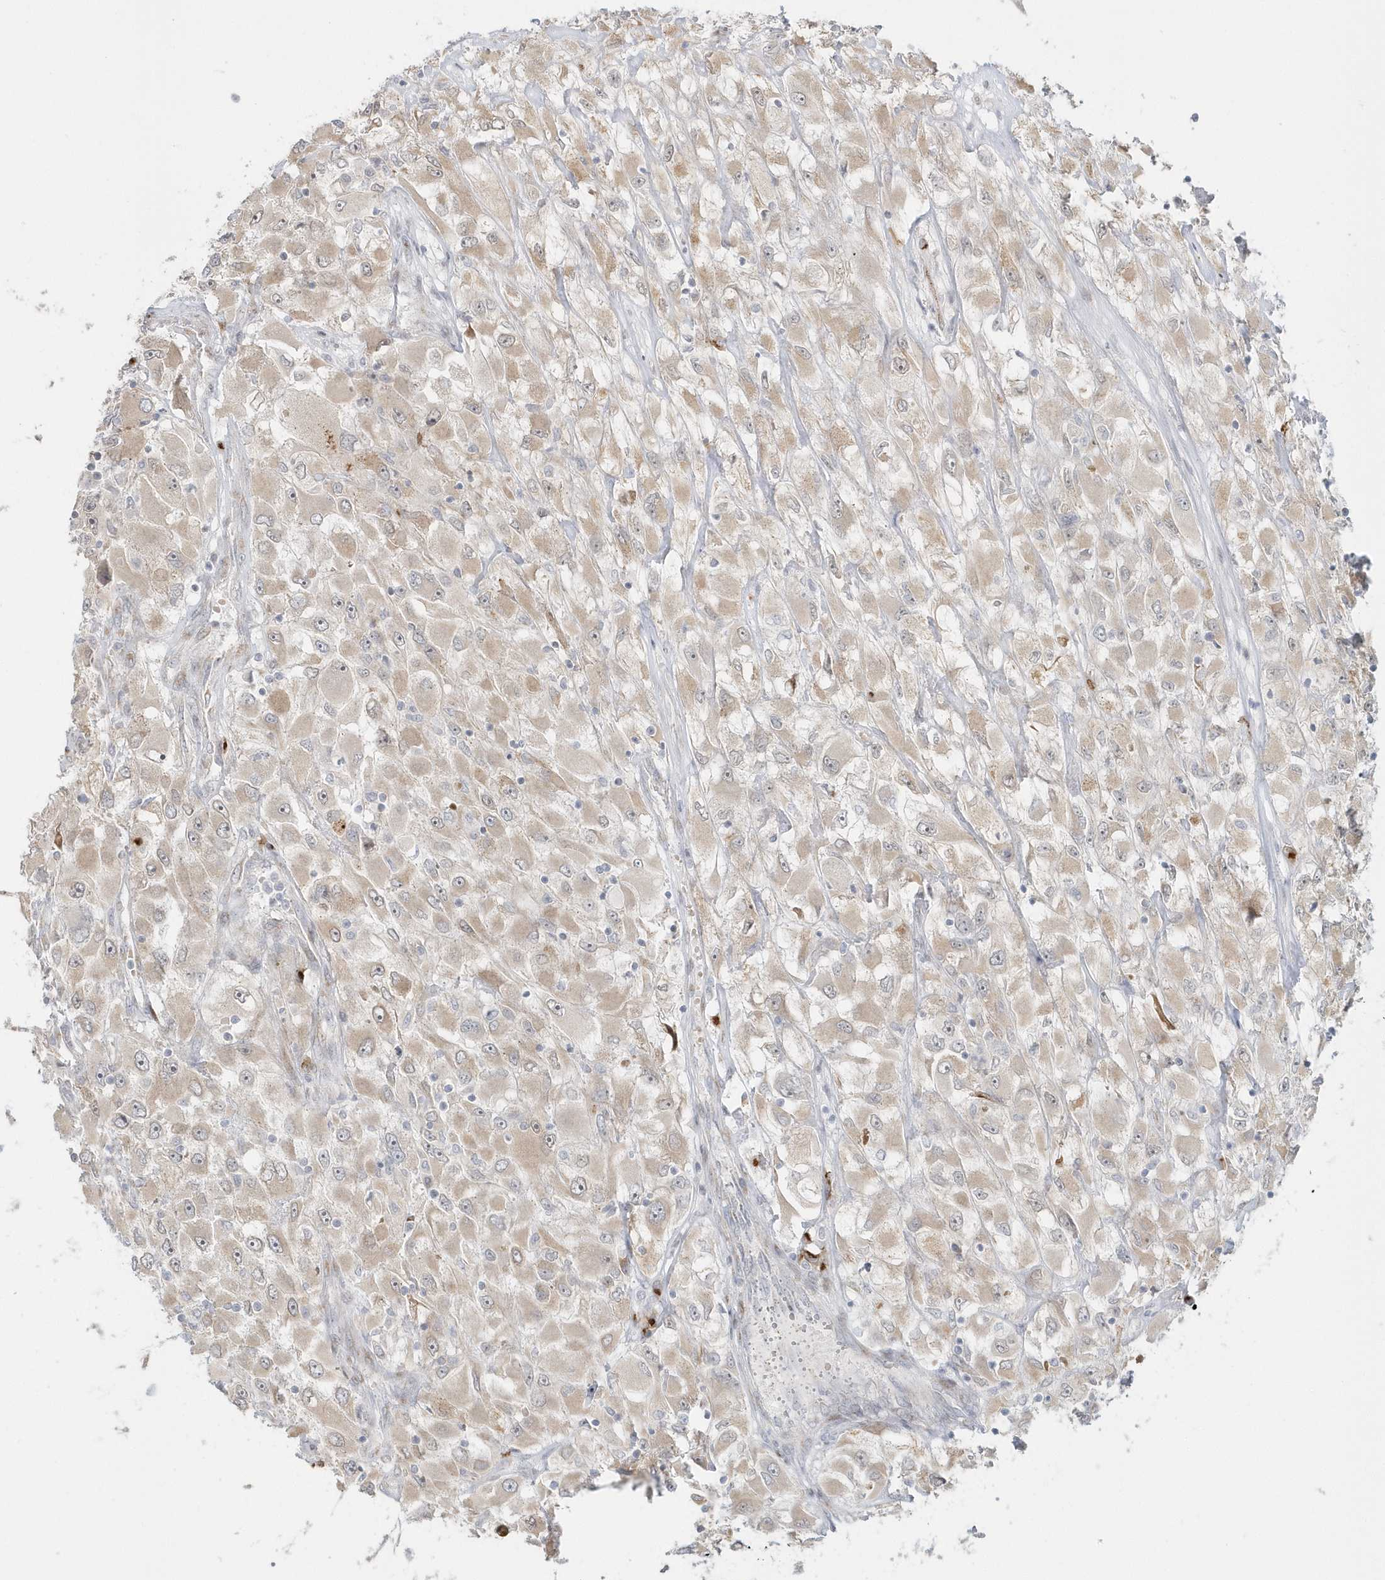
{"staining": {"intensity": "weak", "quantity": ">75%", "location": "cytoplasmic/membranous"}, "tissue": "renal cancer", "cell_type": "Tumor cells", "image_type": "cancer", "snomed": [{"axis": "morphology", "description": "Adenocarcinoma, NOS"}, {"axis": "topography", "description": "Kidney"}], "caption": "Human renal adenocarcinoma stained with a protein marker displays weak staining in tumor cells.", "gene": "DHFR", "patient": {"sex": "female", "age": 52}}